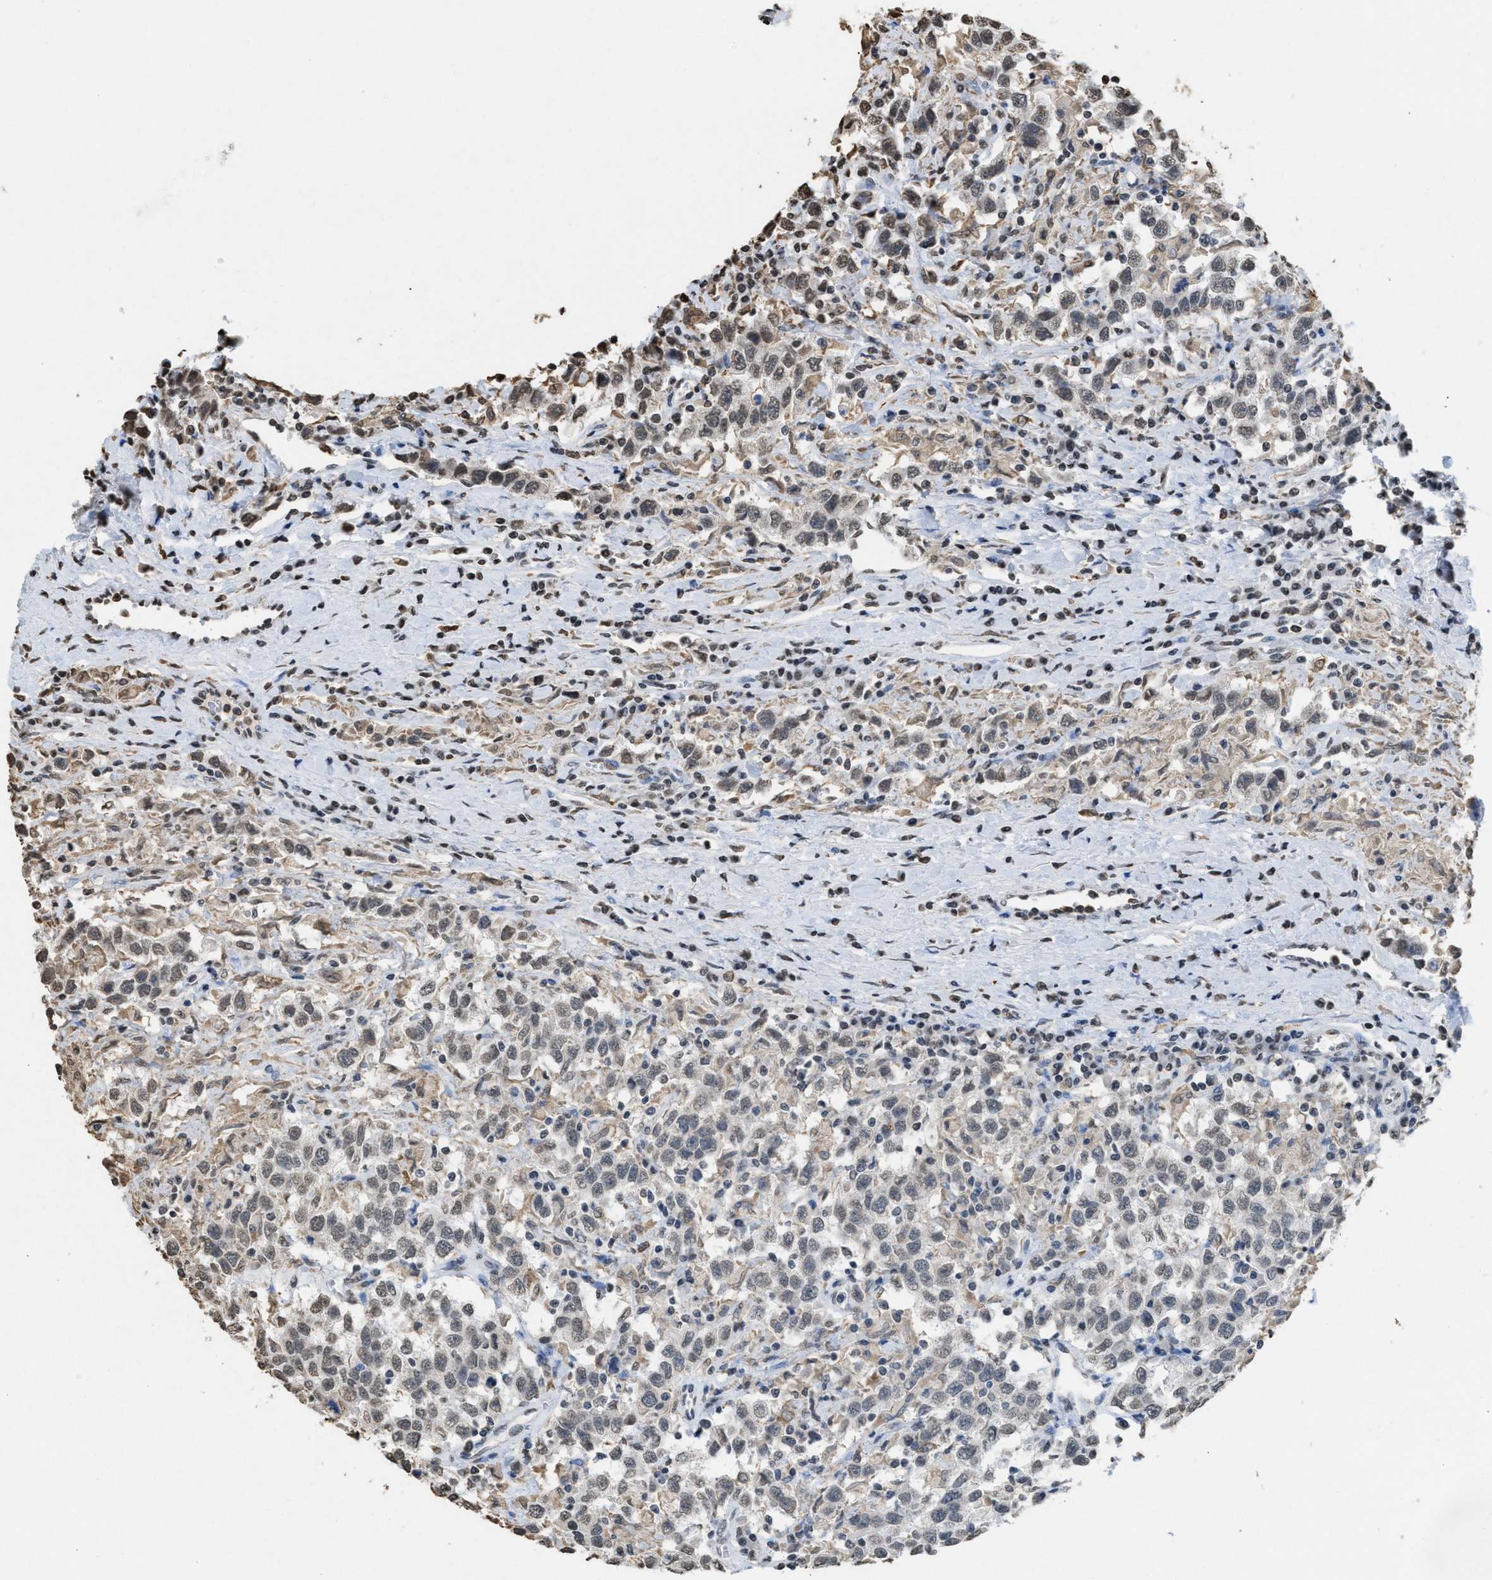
{"staining": {"intensity": "weak", "quantity": "25%-75%", "location": "nuclear"}, "tissue": "testis cancer", "cell_type": "Tumor cells", "image_type": "cancer", "snomed": [{"axis": "morphology", "description": "Seminoma, NOS"}, {"axis": "topography", "description": "Testis"}], "caption": "Immunohistochemical staining of human seminoma (testis) exhibits low levels of weak nuclear positivity in about 25%-75% of tumor cells.", "gene": "NUP88", "patient": {"sex": "male", "age": 41}}